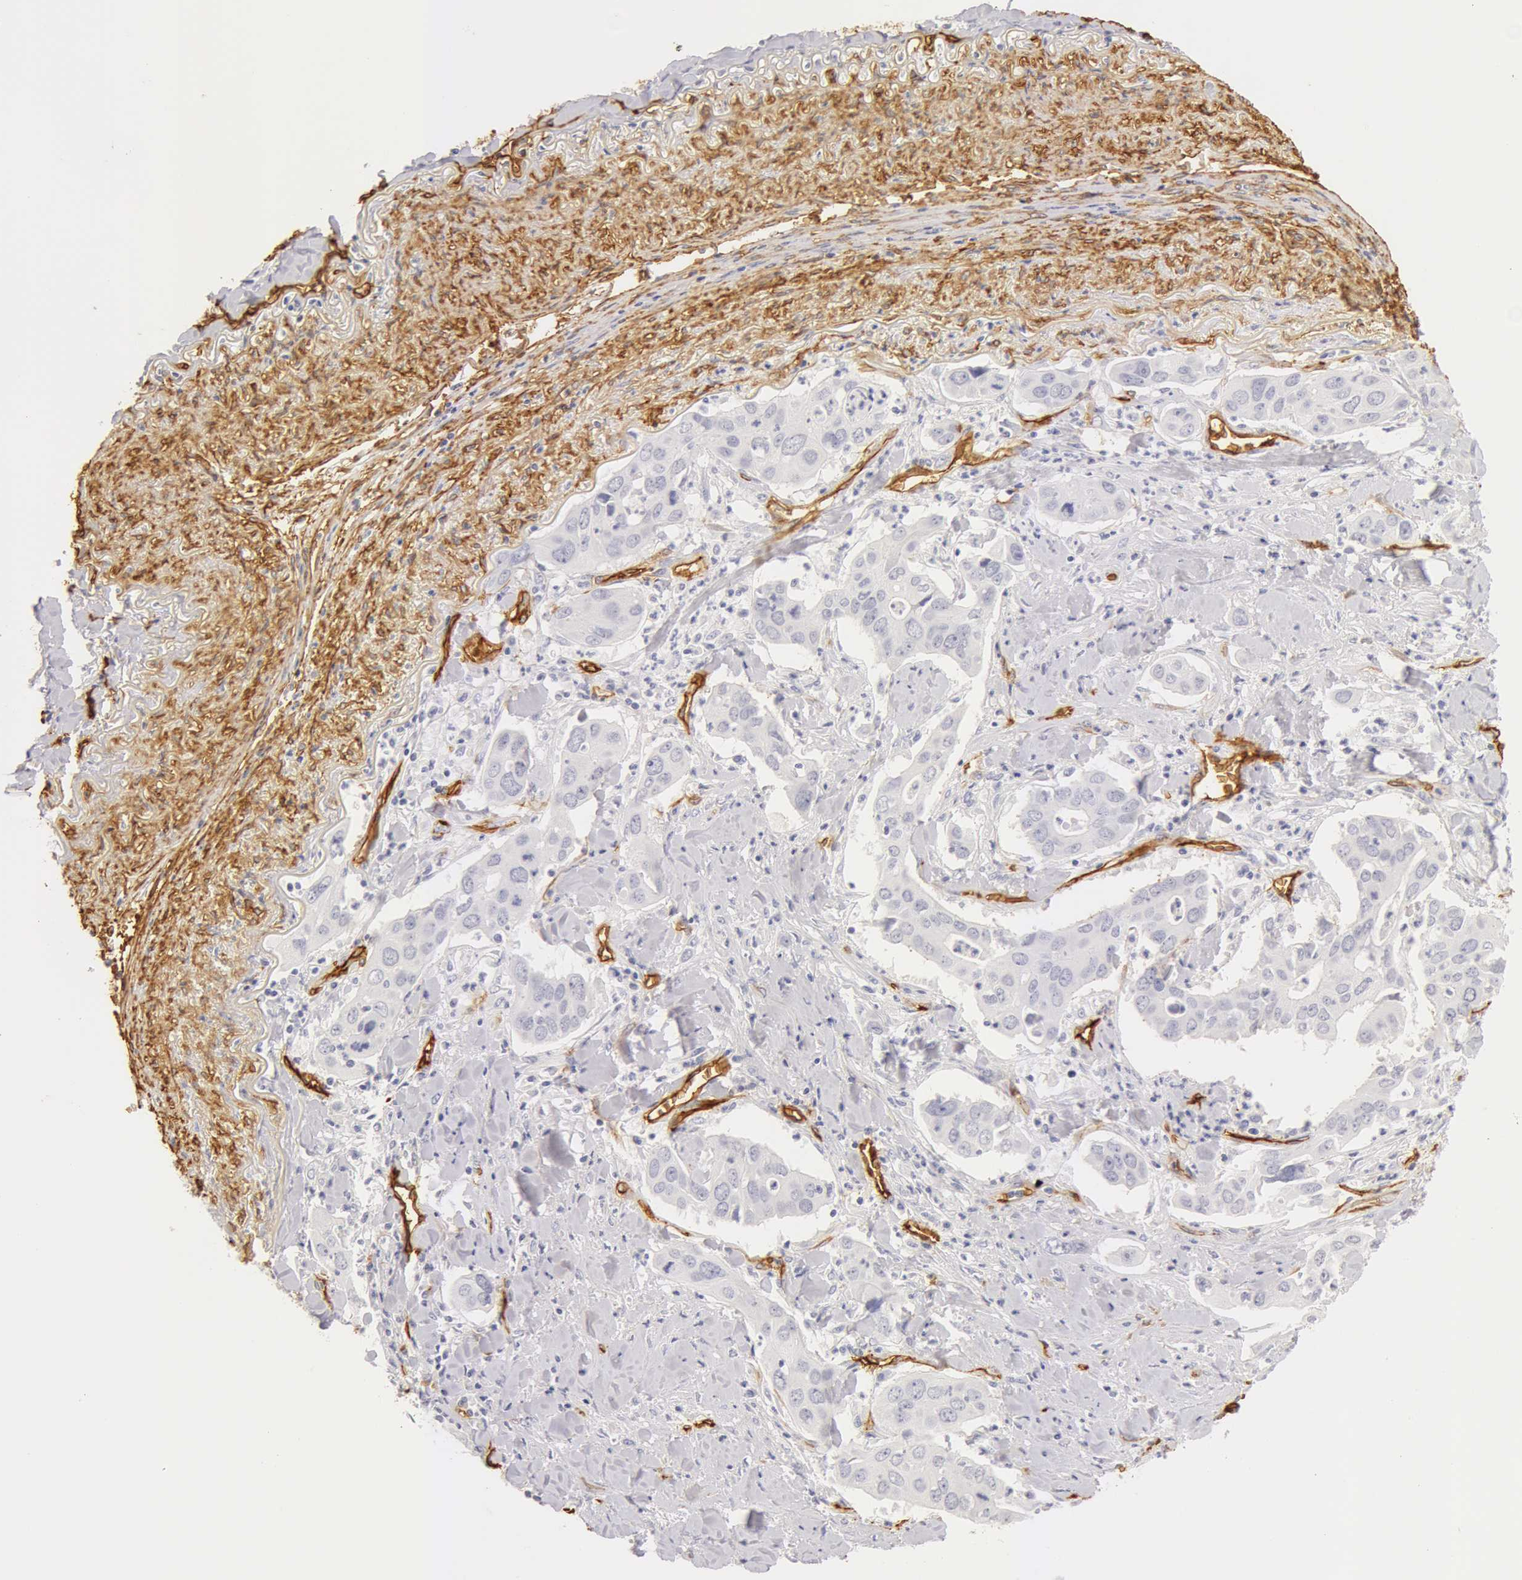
{"staining": {"intensity": "negative", "quantity": "none", "location": "none"}, "tissue": "lung cancer", "cell_type": "Tumor cells", "image_type": "cancer", "snomed": [{"axis": "morphology", "description": "Adenocarcinoma, NOS"}, {"axis": "topography", "description": "Lung"}], "caption": "This is a photomicrograph of immunohistochemistry staining of lung cancer (adenocarcinoma), which shows no expression in tumor cells. (Stains: DAB (3,3'-diaminobenzidine) IHC with hematoxylin counter stain, Microscopy: brightfield microscopy at high magnification).", "gene": "AQP1", "patient": {"sex": "male", "age": 48}}